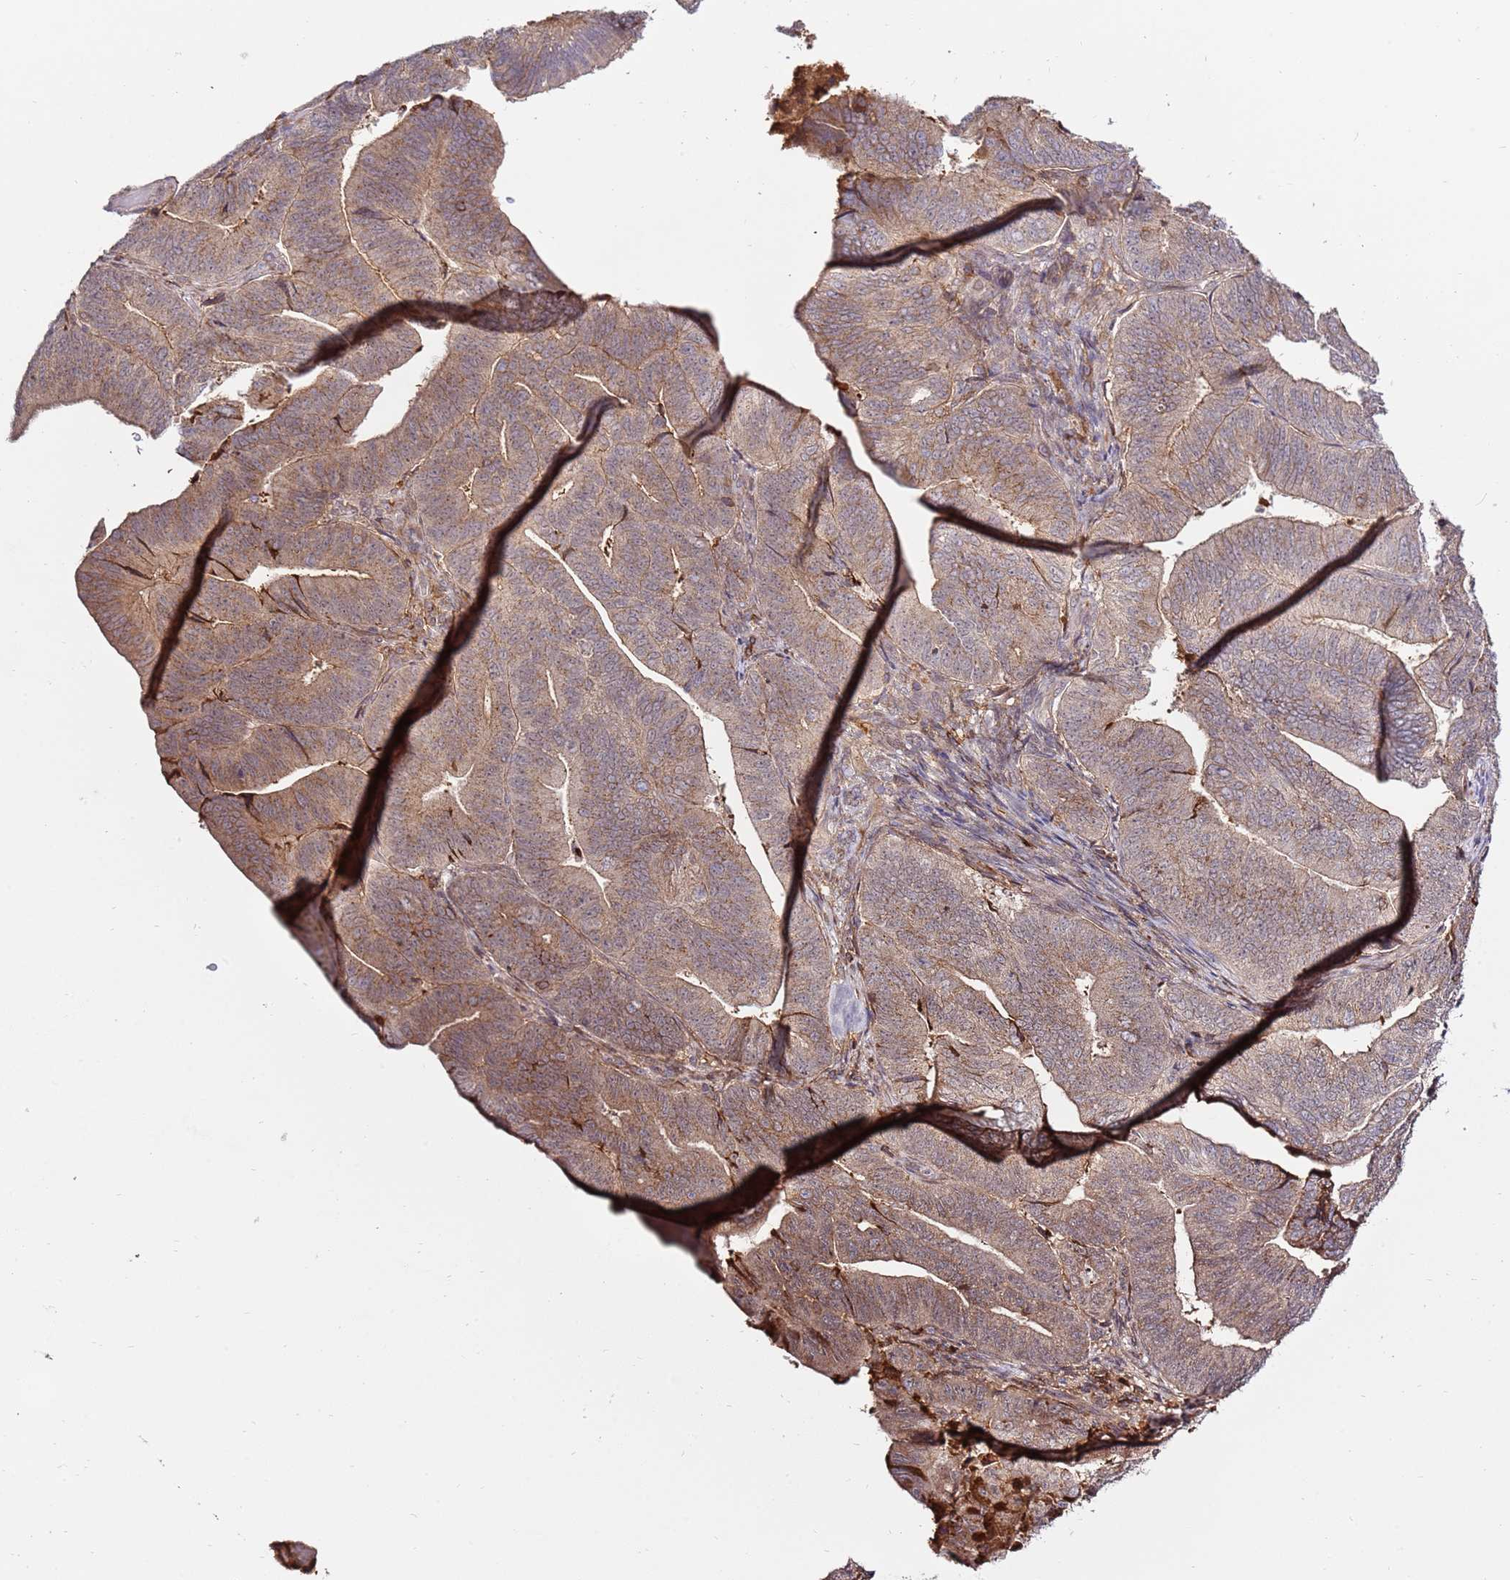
{"staining": {"intensity": "moderate", "quantity": ">75%", "location": "cytoplasmic/membranous"}, "tissue": "endometrial cancer", "cell_type": "Tumor cells", "image_type": "cancer", "snomed": [{"axis": "morphology", "description": "Adenocarcinoma, NOS"}, {"axis": "topography", "description": "Endometrium"}], "caption": "Immunohistochemistry (IHC) image of human endometrial cancer (adenocarcinoma) stained for a protein (brown), which exhibits medium levels of moderate cytoplasmic/membranous expression in about >75% of tumor cells.", "gene": "ZNF624", "patient": {"sex": "female", "age": 70}}